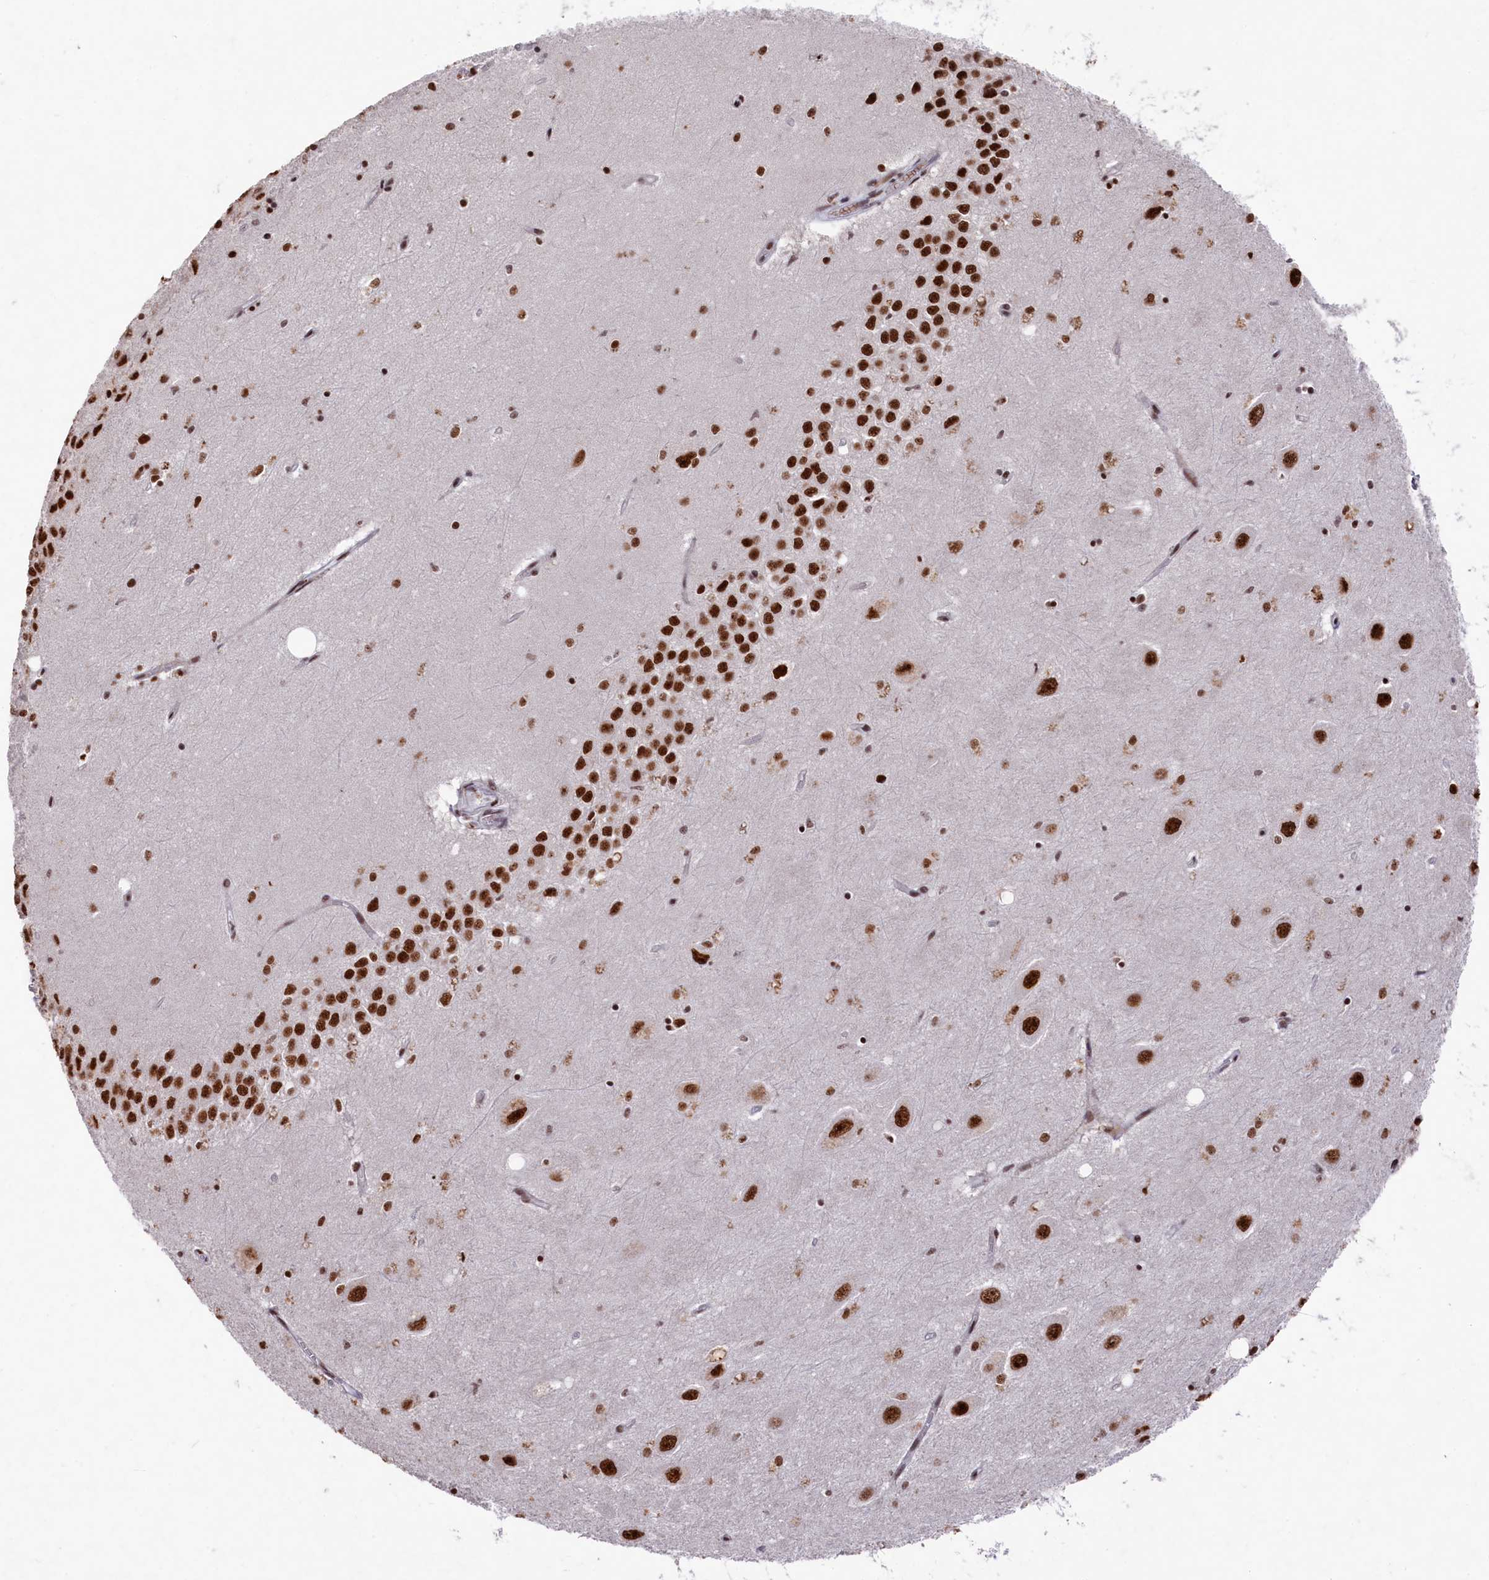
{"staining": {"intensity": "strong", "quantity": ">75%", "location": "nuclear"}, "tissue": "hippocampus", "cell_type": "Glial cells", "image_type": "normal", "snomed": [{"axis": "morphology", "description": "Normal tissue, NOS"}, {"axis": "topography", "description": "Hippocampus"}], "caption": "Brown immunohistochemical staining in benign hippocampus displays strong nuclear staining in approximately >75% of glial cells.", "gene": "PRPF31", "patient": {"sex": "female", "age": 64}}